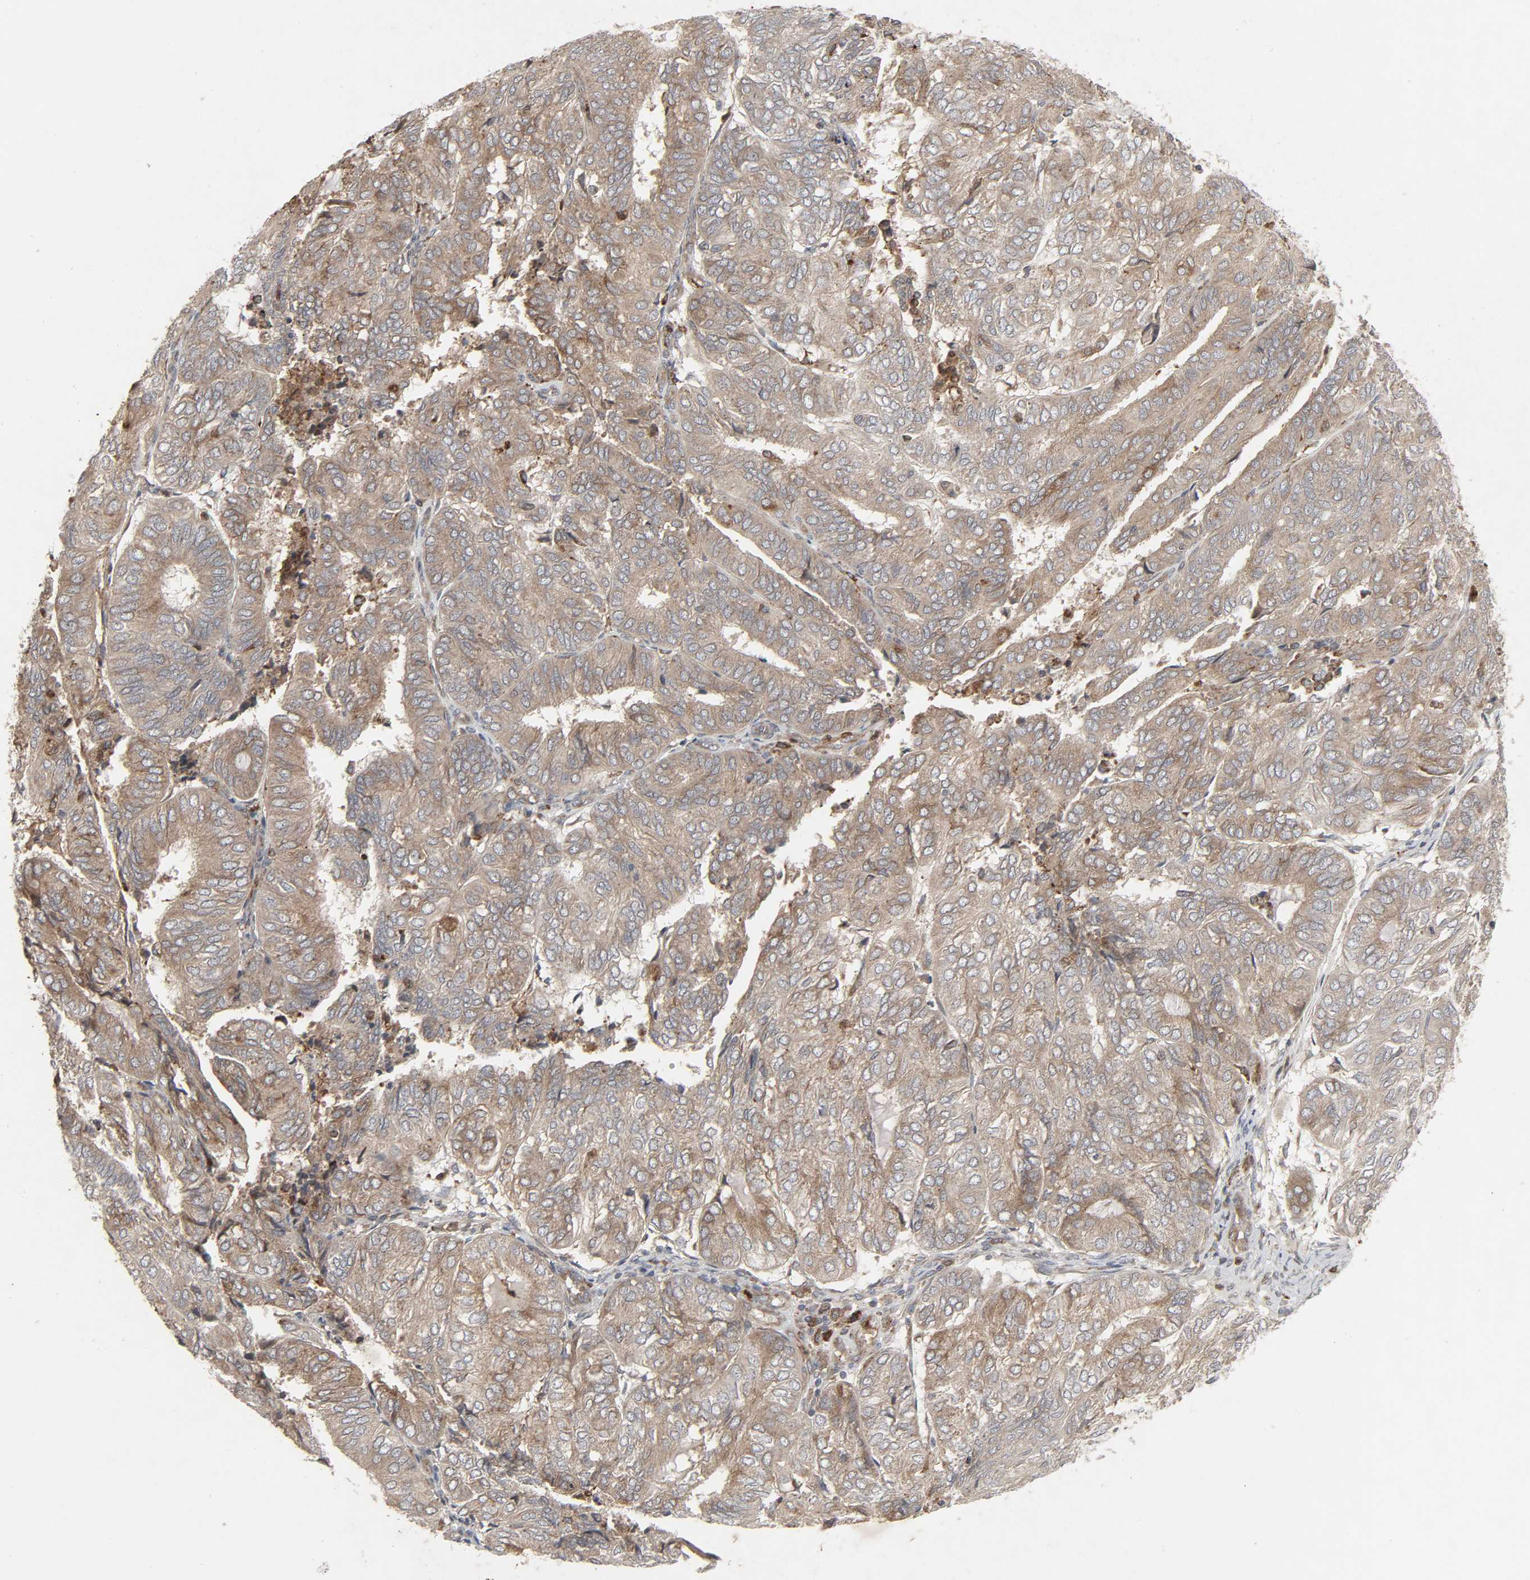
{"staining": {"intensity": "weak", "quantity": ">75%", "location": "cytoplasmic/membranous"}, "tissue": "endometrial cancer", "cell_type": "Tumor cells", "image_type": "cancer", "snomed": [{"axis": "morphology", "description": "Adenocarcinoma, NOS"}, {"axis": "topography", "description": "Uterus"}], "caption": "An image showing weak cytoplasmic/membranous staining in about >75% of tumor cells in endometrial cancer, as visualized by brown immunohistochemical staining.", "gene": "ADCY4", "patient": {"sex": "female", "age": 60}}